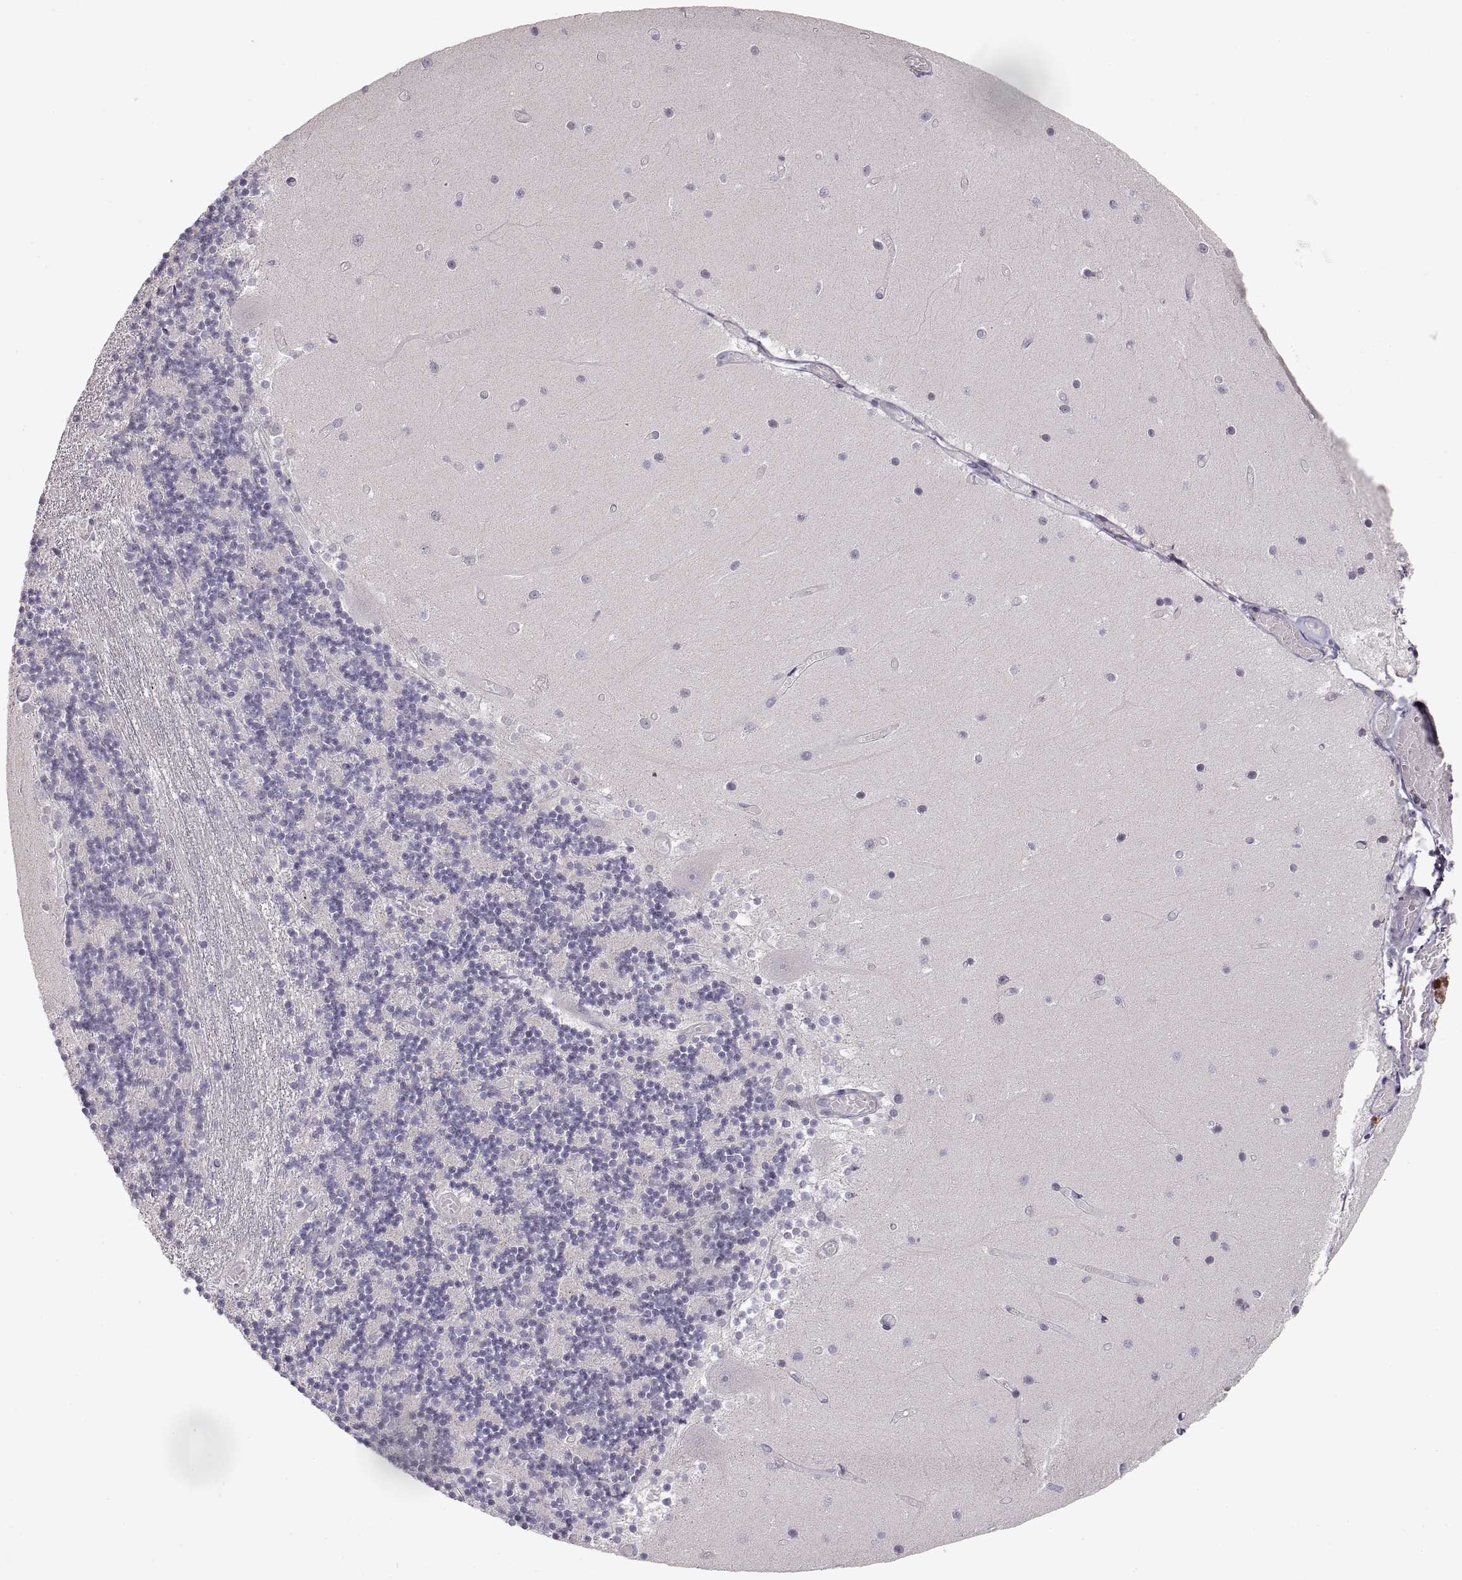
{"staining": {"intensity": "negative", "quantity": "none", "location": "none"}, "tissue": "cerebellum", "cell_type": "Cells in granular layer", "image_type": "normal", "snomed": [{"axis": "morphology", "description": "Normal tissue, NOS"}, {"axis": "topography", "description": "Cerebellum"}], "caption": "Immunohistochemical staining of unremarkable human cerebellum displays no significant staining in cells in granular layer.", "gene": "PCSK2", "patient": {"sex": "female", "age": 28}}